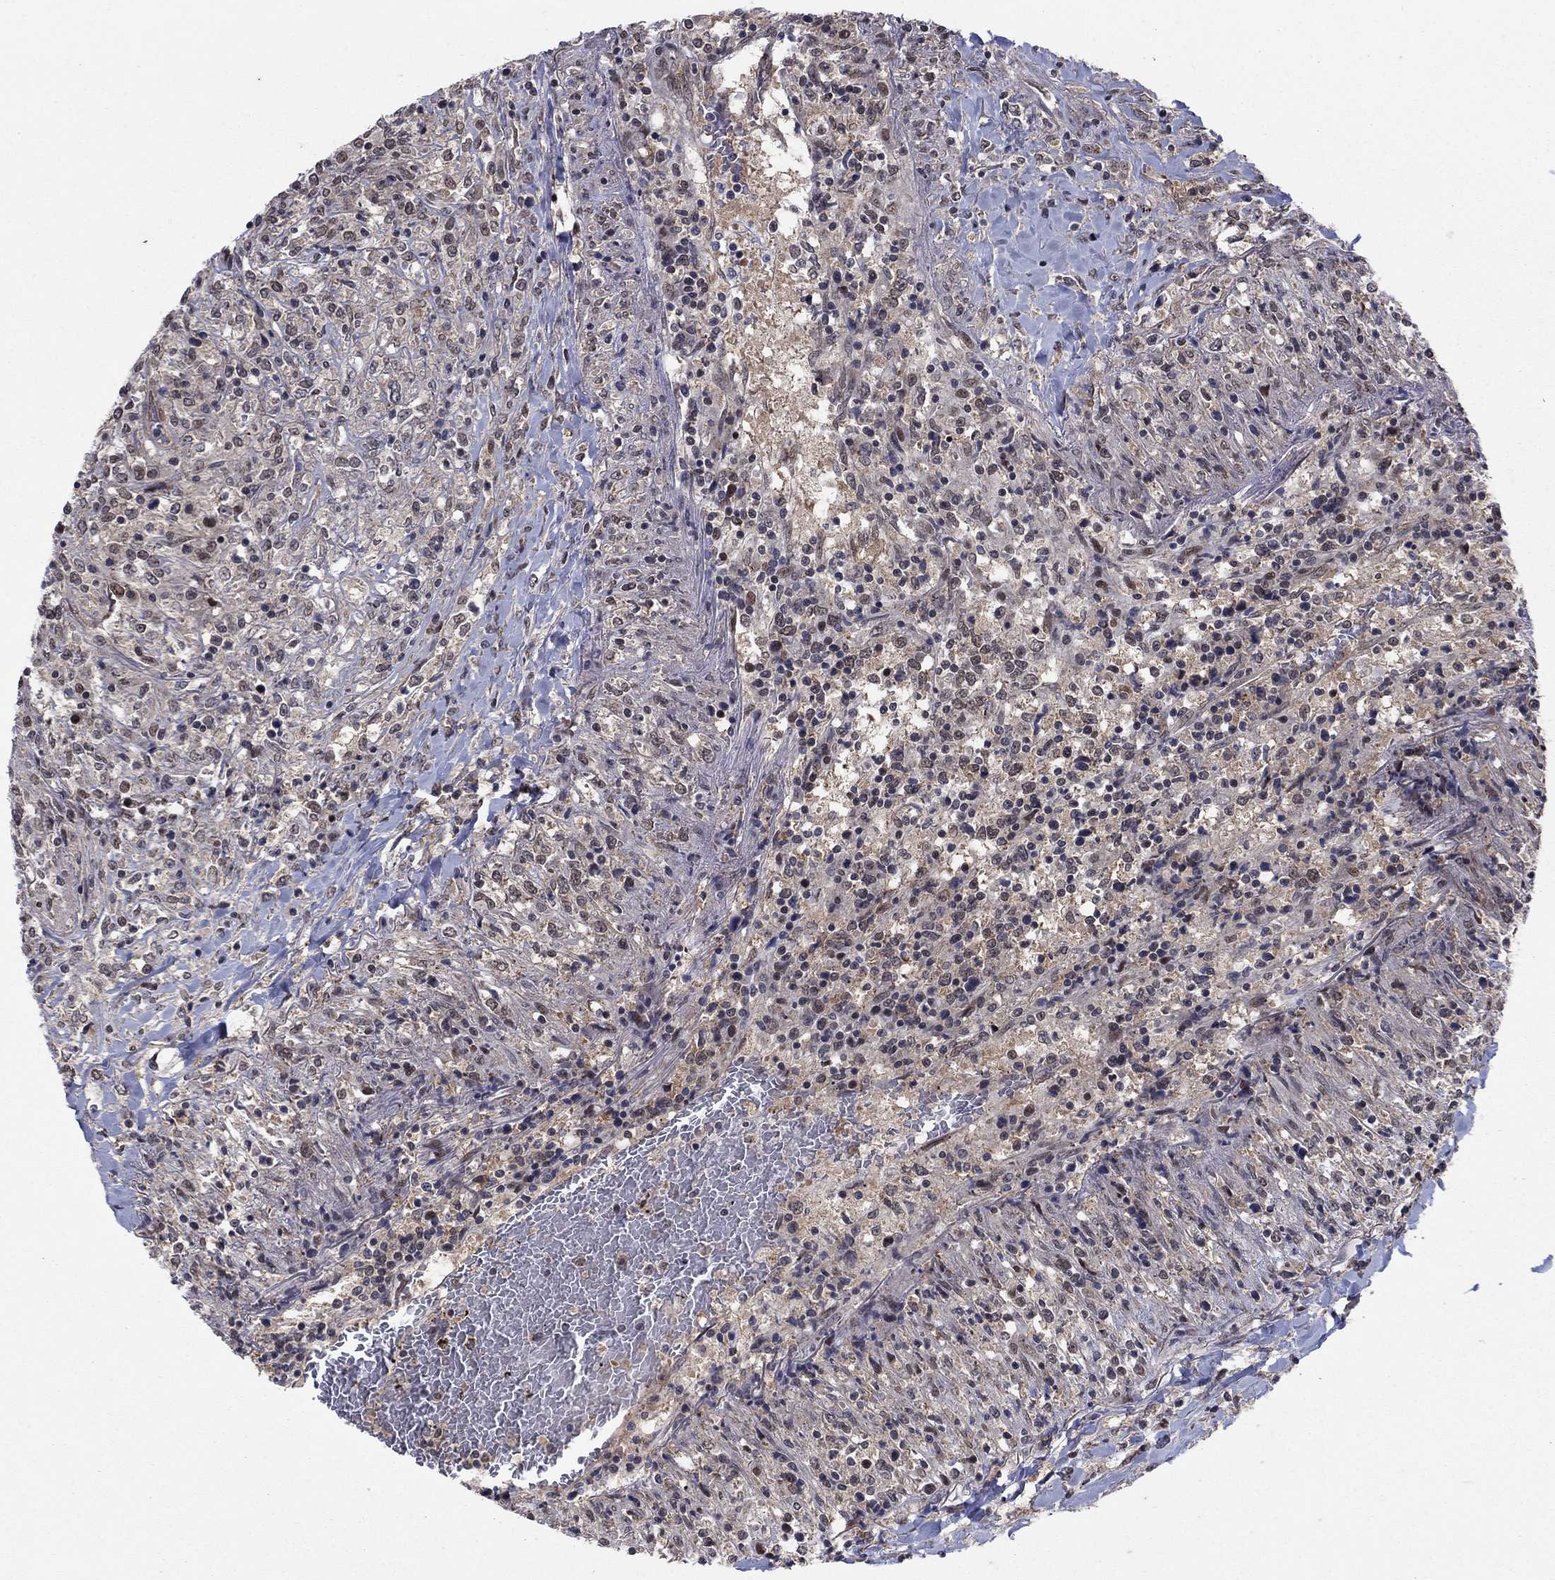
{"staining": {"intensity": "negative", "quantity": "none", "location": "none"}, "tissue": "lymphoma", "cell_type": "Tumor cells", "image_type": "cancer", "snomed": [{"axis": "morphology", "description": "Malignant lymphoma, non-Hodgkin's type, High grade"}, {"axis": "topography", "description": "Lung"}], "caption": "The photomicrograph demonstrates no staining of tumor cells in lymphoma.", "gene": "PSMC1", "patient": {"sex": "male", "age": 79}}